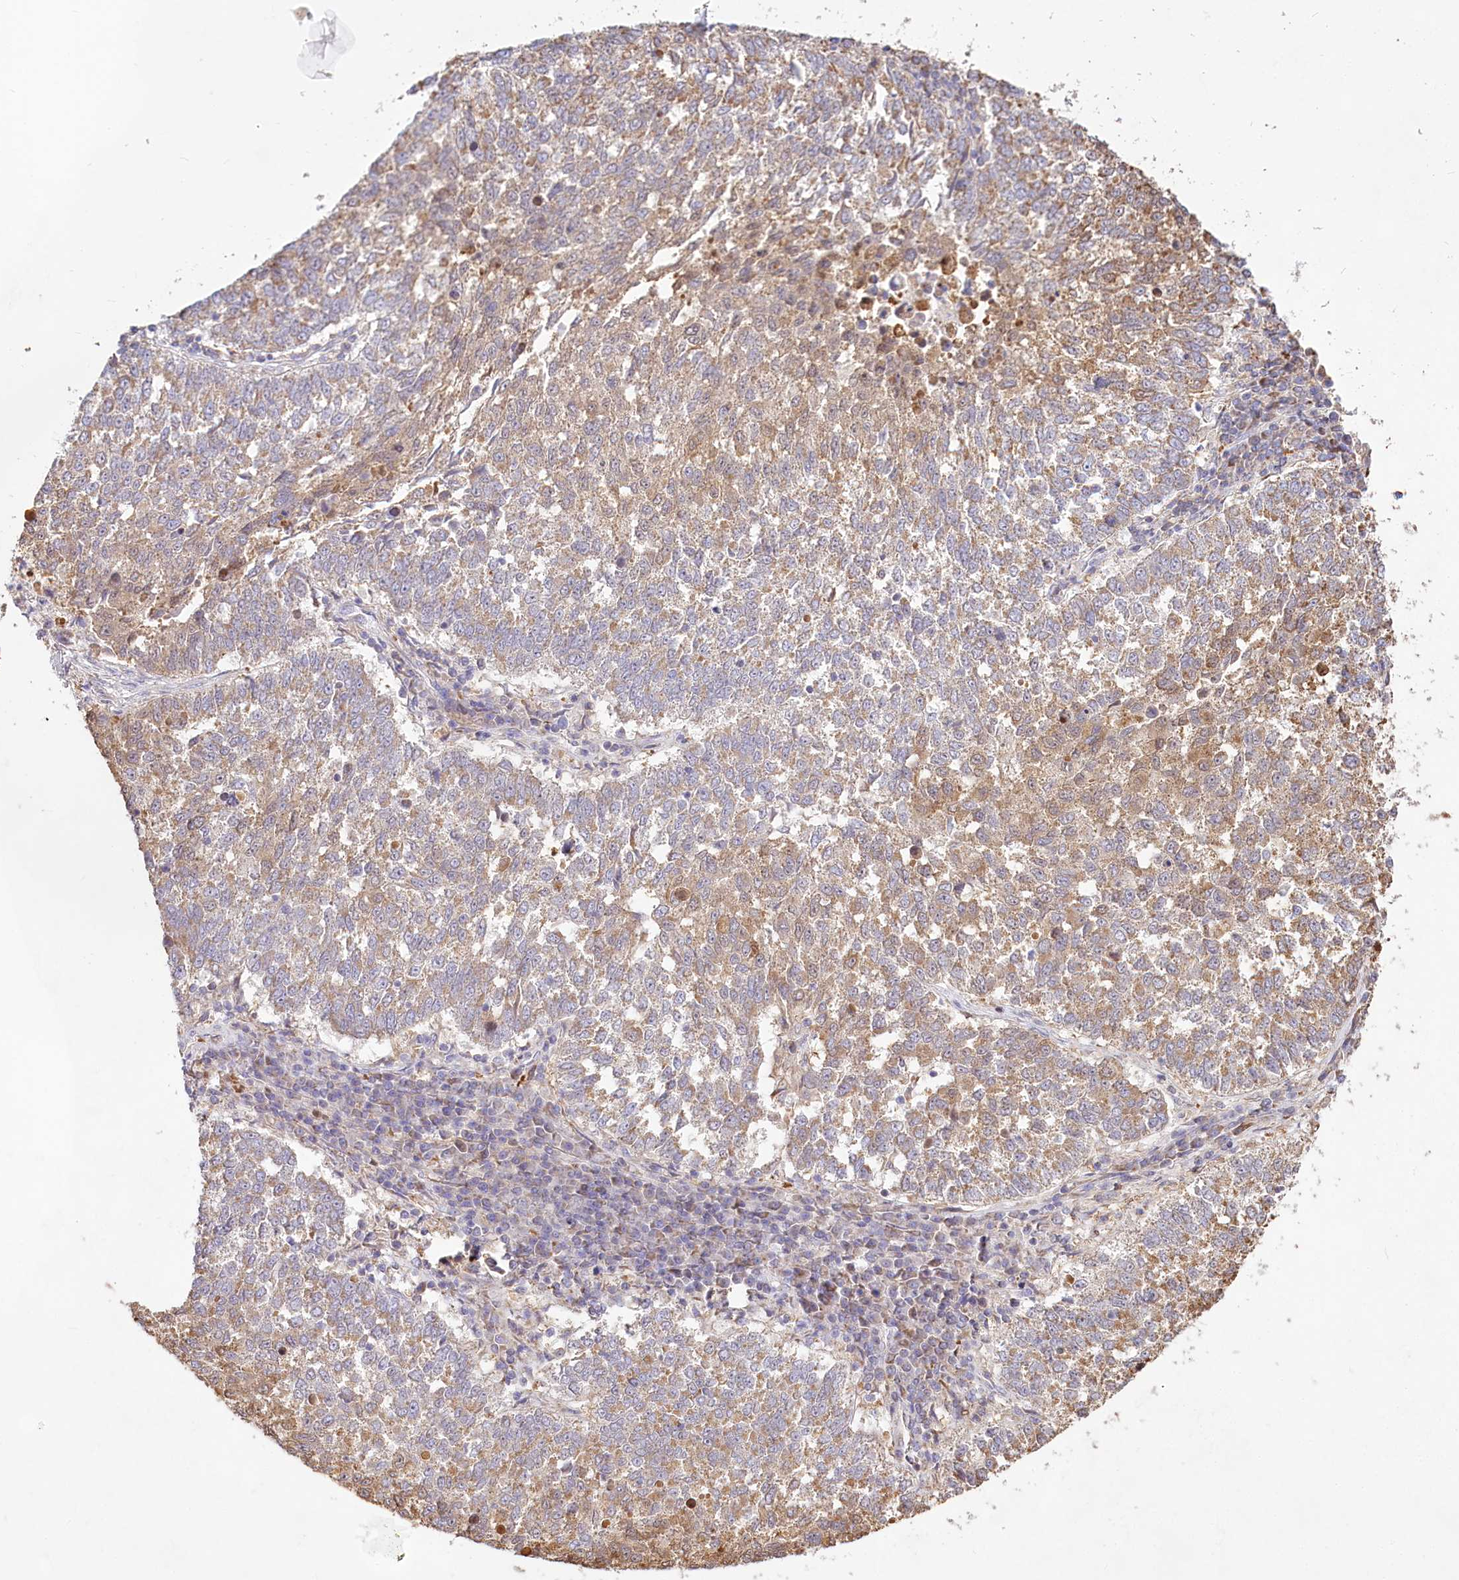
{"staining": {"intensity": "weak", "quantity": ">75%", "location": "cytoplasmic/membranous"}, "tissue": "lung cancer", "cell_type": "Tumor cells", "image_type": "cancer", "snomed": [{"axis": "morphology", "description": "Squamous cell carcinoma, NOS"}, {"axis": "topography", "description": "Lung"}], "caption": "Immunohistochemistry (IHC) (DAB (3,3'-diaminobenzidine)) staining of squamous cell carcinoma (lung) demonstrates weak cytoplasmic/membranous protein expression in about >75% of tumor cells. (Brightfield microscopy of DAB IHC at high magnification).", "gene": "TASOR2", "patient": {"sex": "male", "age": 73}}